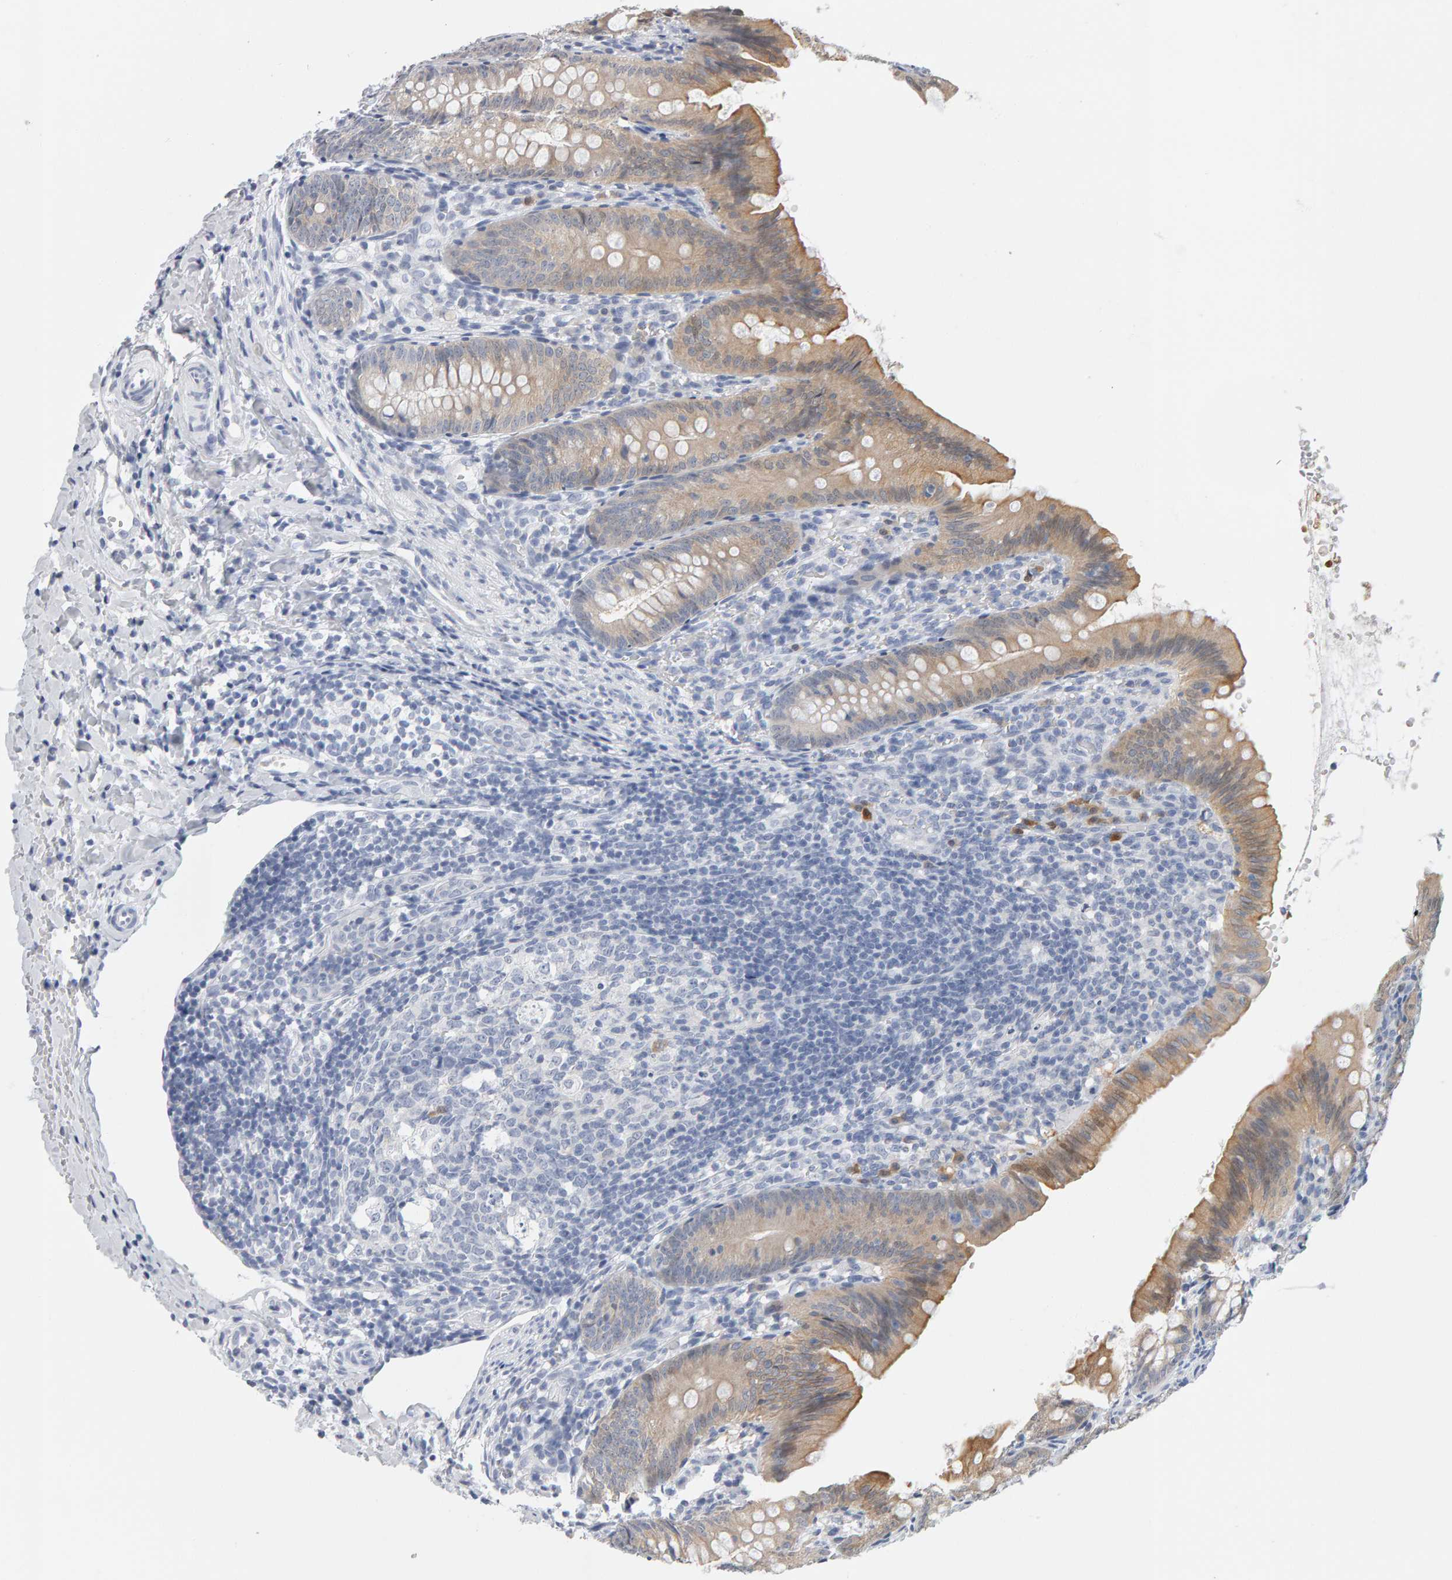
{"staining": {"intensity": "moderate", "quantity": "25%-75%", "location": "cytoplasmic/membranous"}, "tissue": "appendix", "cell_type": "Glandular cells", "image_type": "normal", "snomed": [{"axis": "morphology", "description": "Normal tissue, NOS"}, {"axis": "topography", "description": "Appendix"}], "caption": "Moderate cytoplasmic/membranous protein expression is identified in approximately 25%-75% of glandular cells in appendix.", "gene": "CTH", "patient": {"sex": "male", "age": 1}}